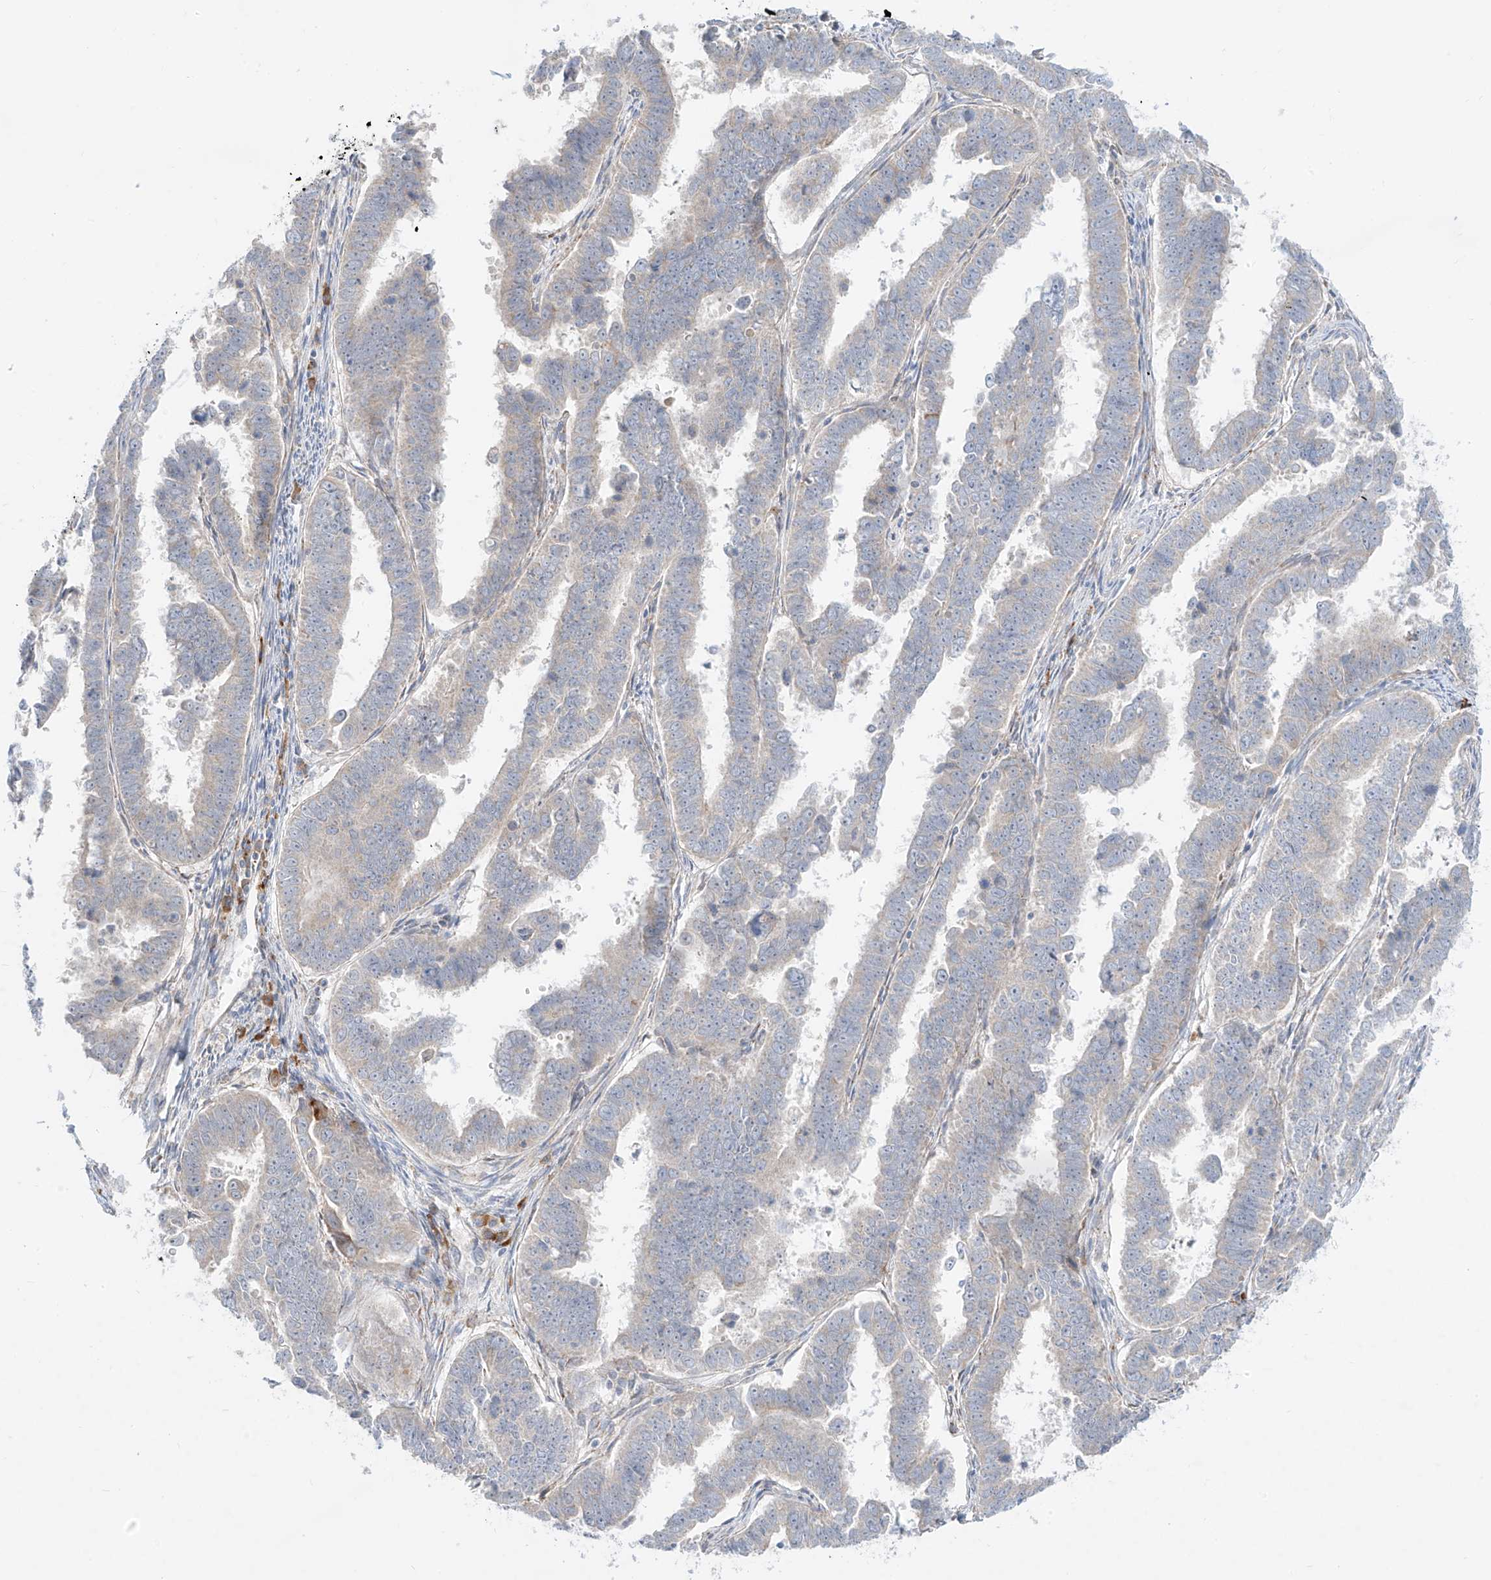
{"staining": {"intensity": "weak", "quantity": "<25%", "location": "cytoplasmic/membranous"}, "tissue": "endometrial cancer", "cell_type": "Tumor cells", "image_type": "cancer", "snomed": [{"axis": "morphology", "description": "Adenocarcinoma, NOS"}, {"axis": "topography", "description": "Endometrium"}], "caption": "DAB immunohistochemical staining of endometrial cancer exhibits no significant staining in tumor cells. (Immunohistochemistry (ihc), brightfield microscopy, high magnification).", "gene": "SYTL3", "patient": {"sex": "female", "age": 75}}